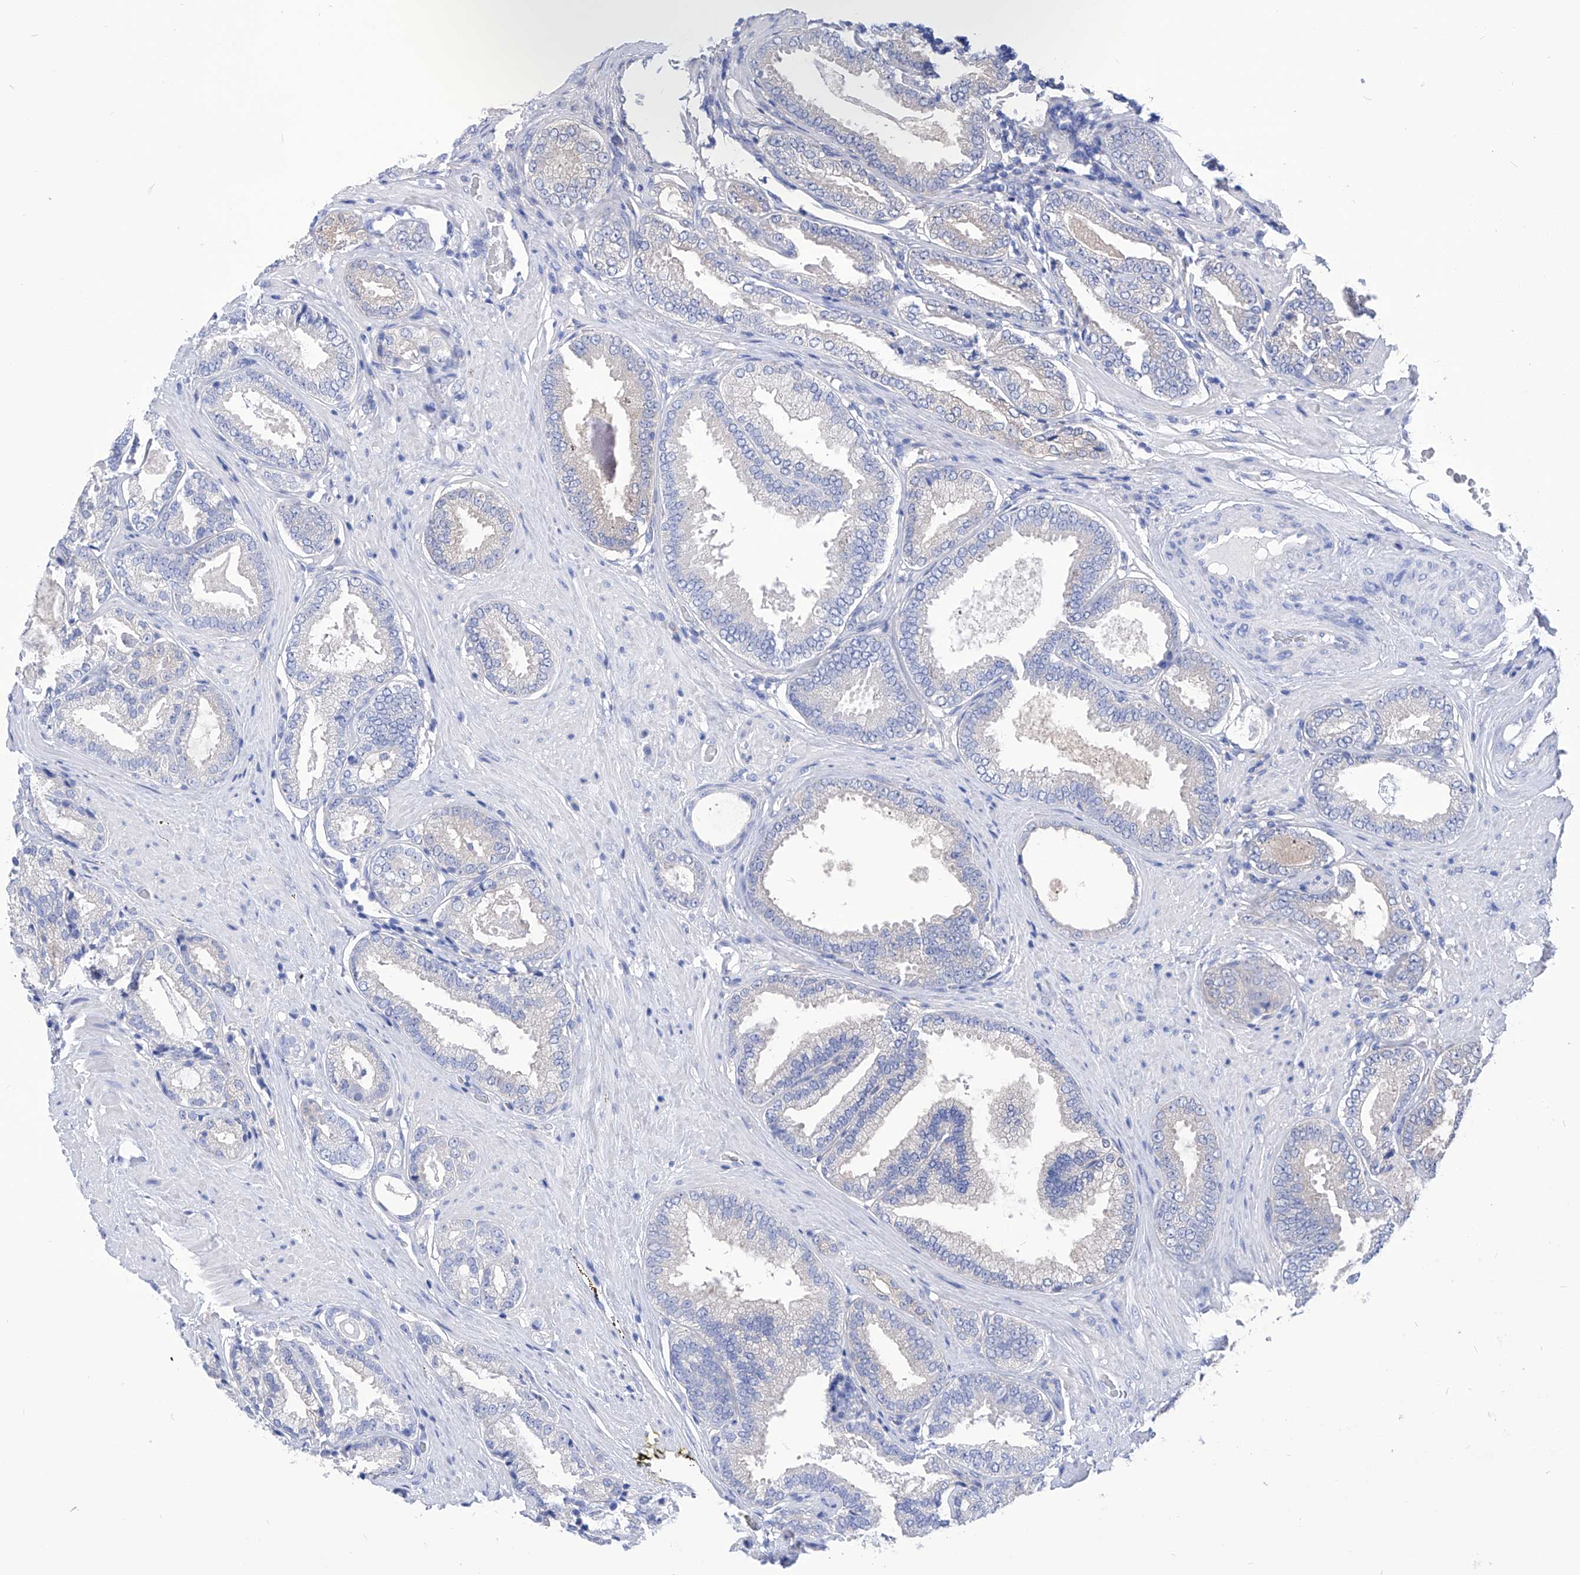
{"staining": {"intensity": "negative", "quantity": "none", "location": "none"}, "tissue": "prostate cancer", "cell_type": "Tumor cells", "image_type": "cancer", "snomed": [{"axis": "morphology", "description": "Adenocarcinoma, Low grade"}, {"axis": "topography", "description": "Prostate"}], "caption": "Immunohistochemistry micrograph of neoplastic tissue: prostate low-grade adenocarcinoma stained with DAB displays no significant protein positivity in tumor cells.", "gene": "XPNPEP1", "patient": {"sex": "male", "age": 71}}